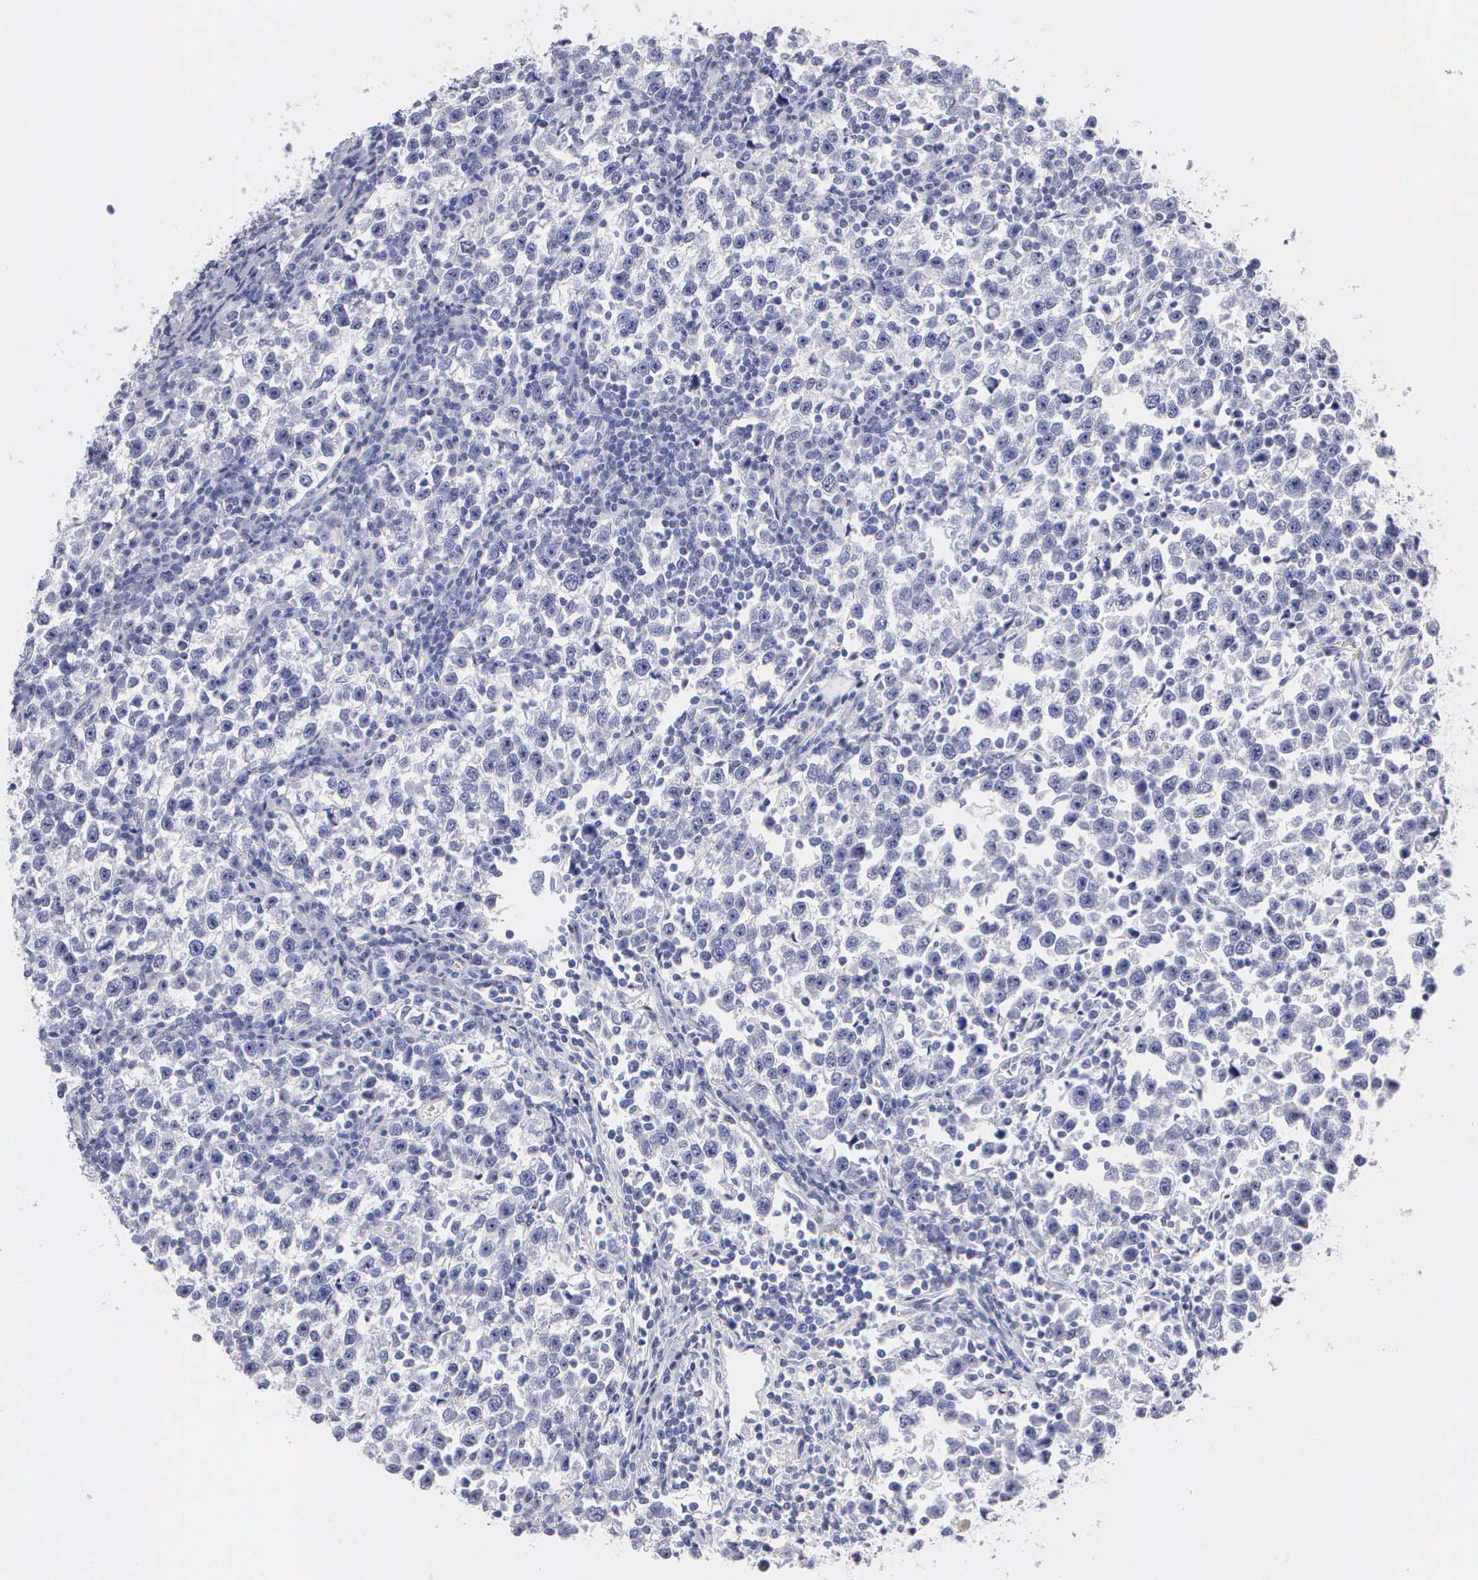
{"staining": {"intensity": "negative", "quantity": "none", "location": "none"}, "tissue": "testis cancer", "cell_type": "Tumor cells", "image_type": "cancer", "snomed": [{"axis": "morphology", "description": "Seminoma, NOS"}, {"axis": "topography", "description": "Testis"}], "caption": "Testis cancer (seminoma) was stained to show a protein in brown. There is no significant expression in tumor cells.", "gene": "CYP19A1", "patient": {"sex": "male", "age": 43}}